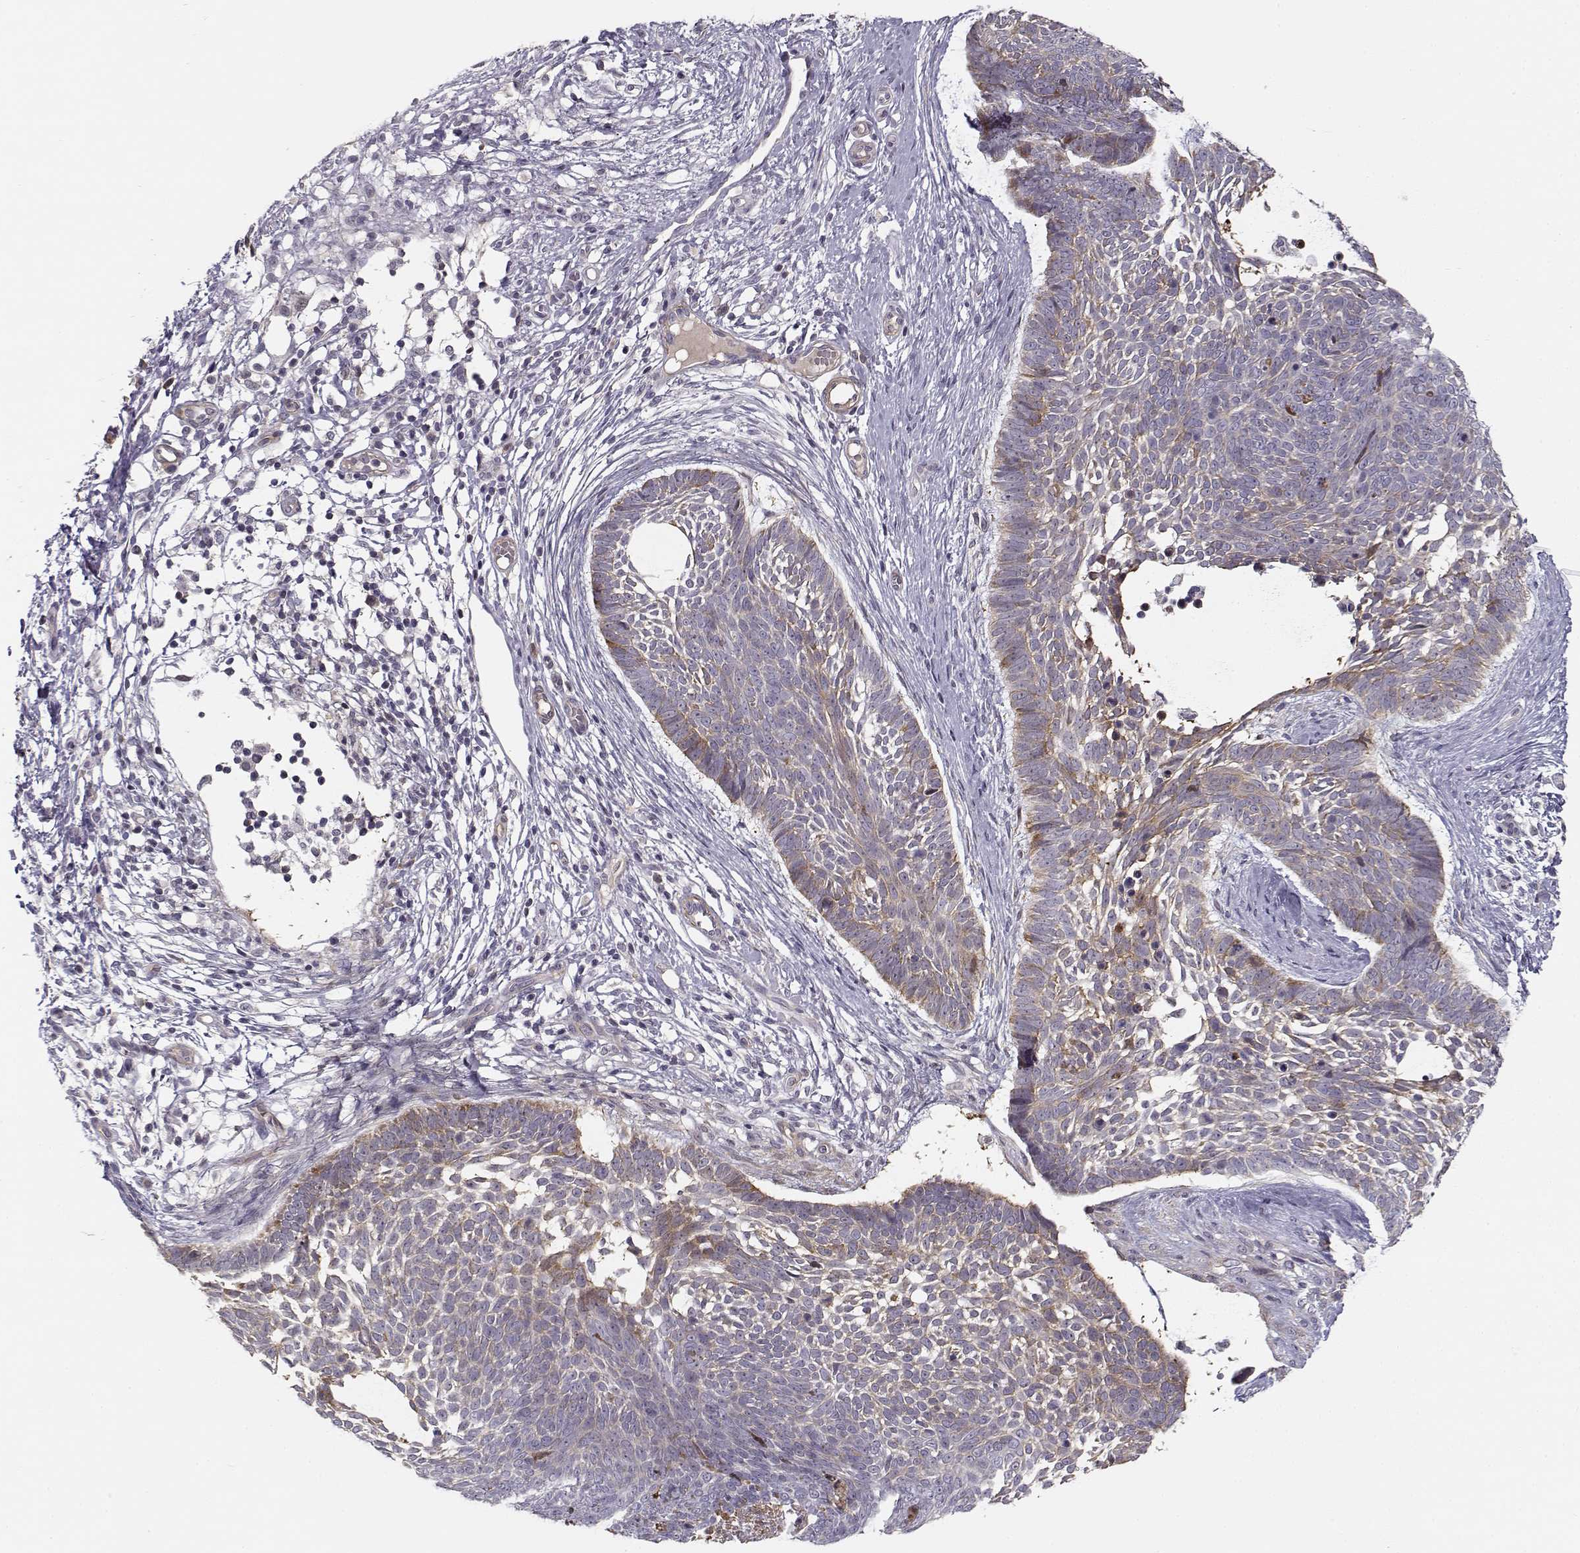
{"staining": {"intensity": "moderate", "quantity": "<25%", "location": "cytoplasmic/membranous"}, "tissue": "skin cancer", "cell_type": "Tumor cells", "image_type": "cancer", "snomed": [{"axis": "morphology", "description": "Basal cell carcinoma"}, {"axis": "topography", "description": "Skin"}], "caption": "Immunohistochemical staining of human skin basal cell carcinoma exhibits low levels of moderate cytoplasmic/membranous staining in about <25% of tumor cells. Using DAB (3,3'-diaminobenzidine) (brown) and hematoxylin (blue) stains, captured at high magnification using brightfield microscopy.", "gene": "RGS9BP", "patient": {"sex": "male", "age": 85}}